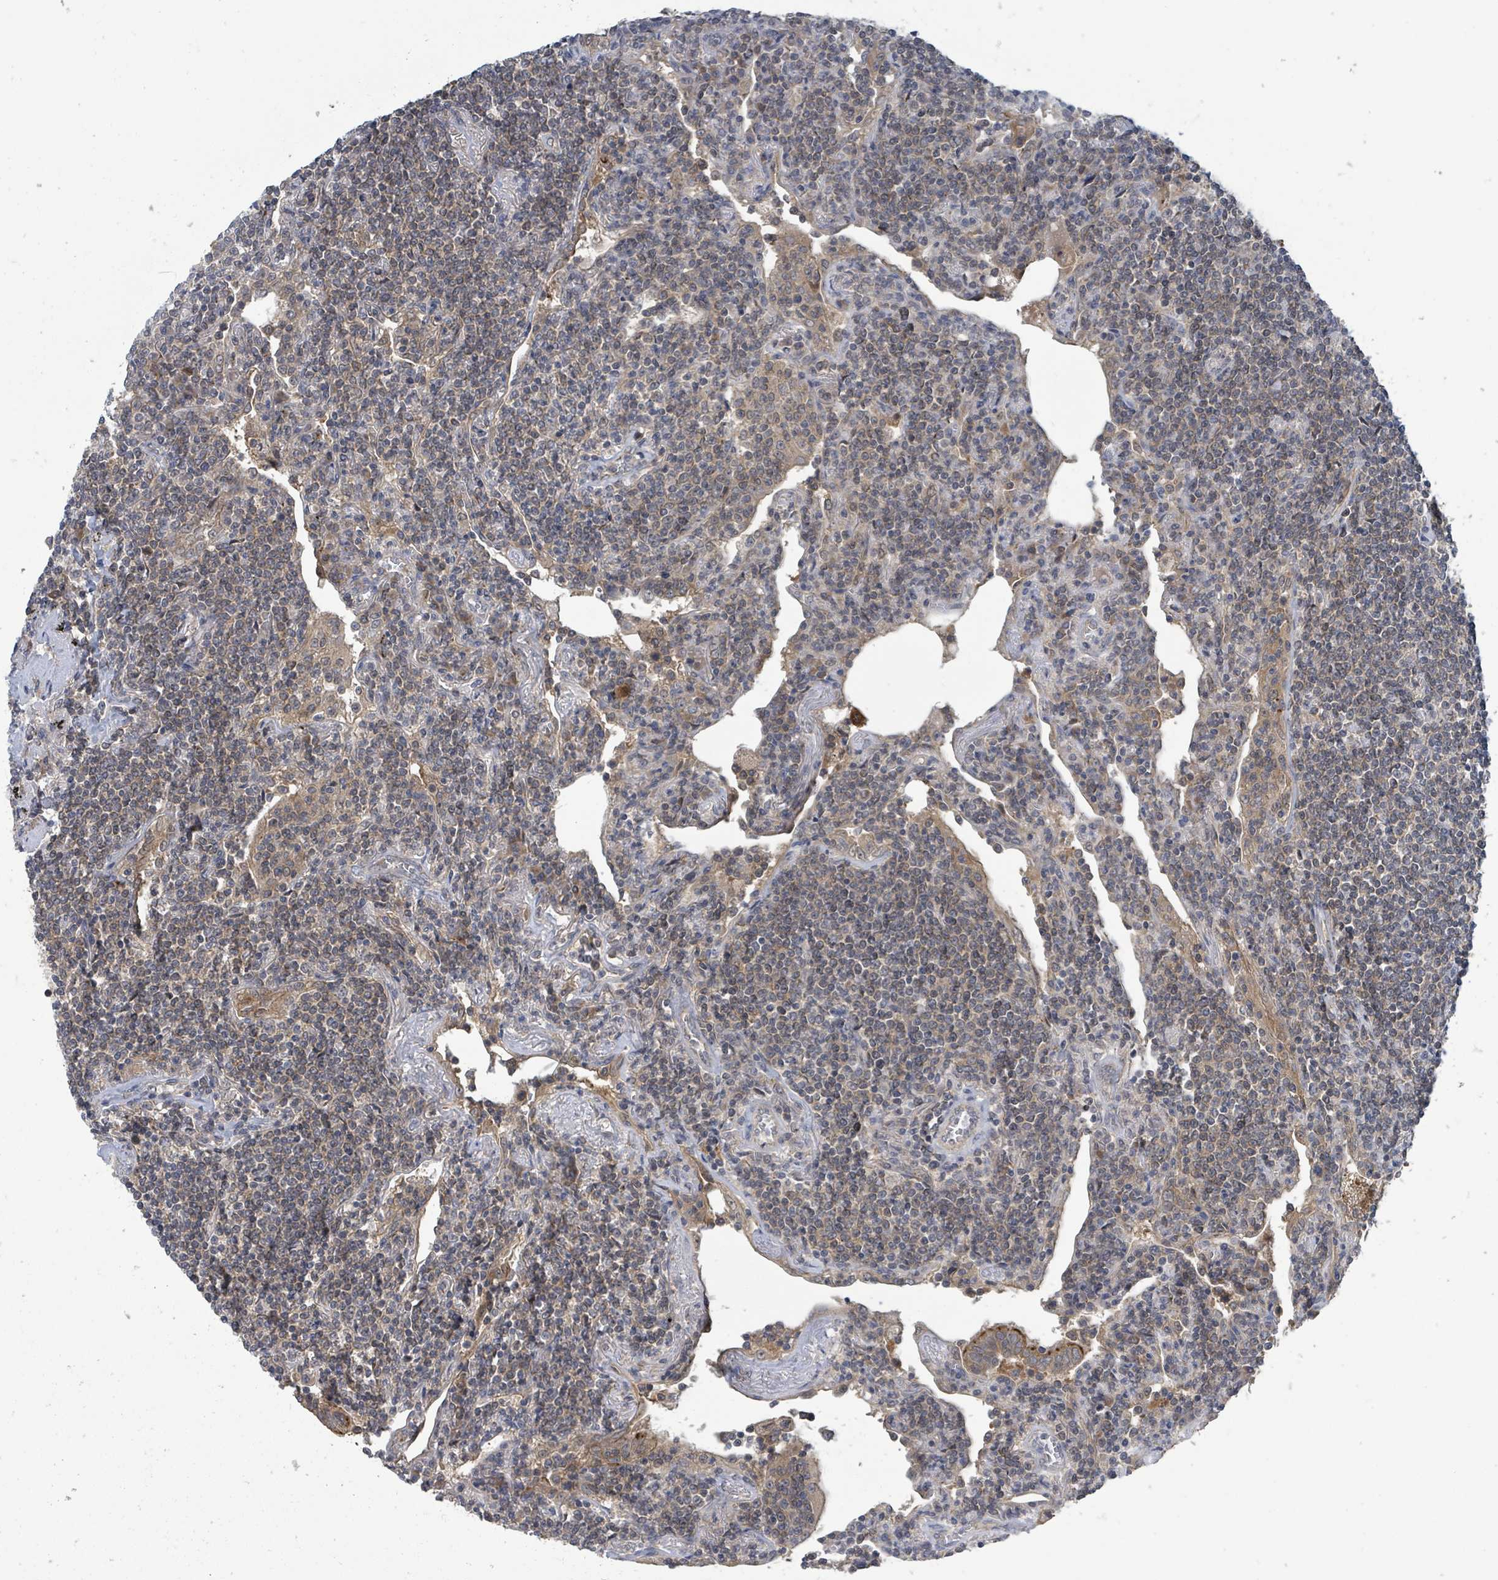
{"staining": {"intensity": "weak", "quantity": ">75%", "location": "cytoplasmic/membranous"}, "tissue": "lymphoma", "cell_type": "Tumor cells", "image_type": "cancer", "snomed": [{"axis": "morphology", "description": "Malignant lymphoma, non-Hodgkin's type, Low grade"}, {"axis": "topography", "description": "Lung"}], "caption": "Protein staining of lymphoma tissue displays weak cytoplasmic/membranous expression in approximately >75% of tumor cells.", "gene": "CCDC121", "patient": {"sex": "female", "age": 71}}